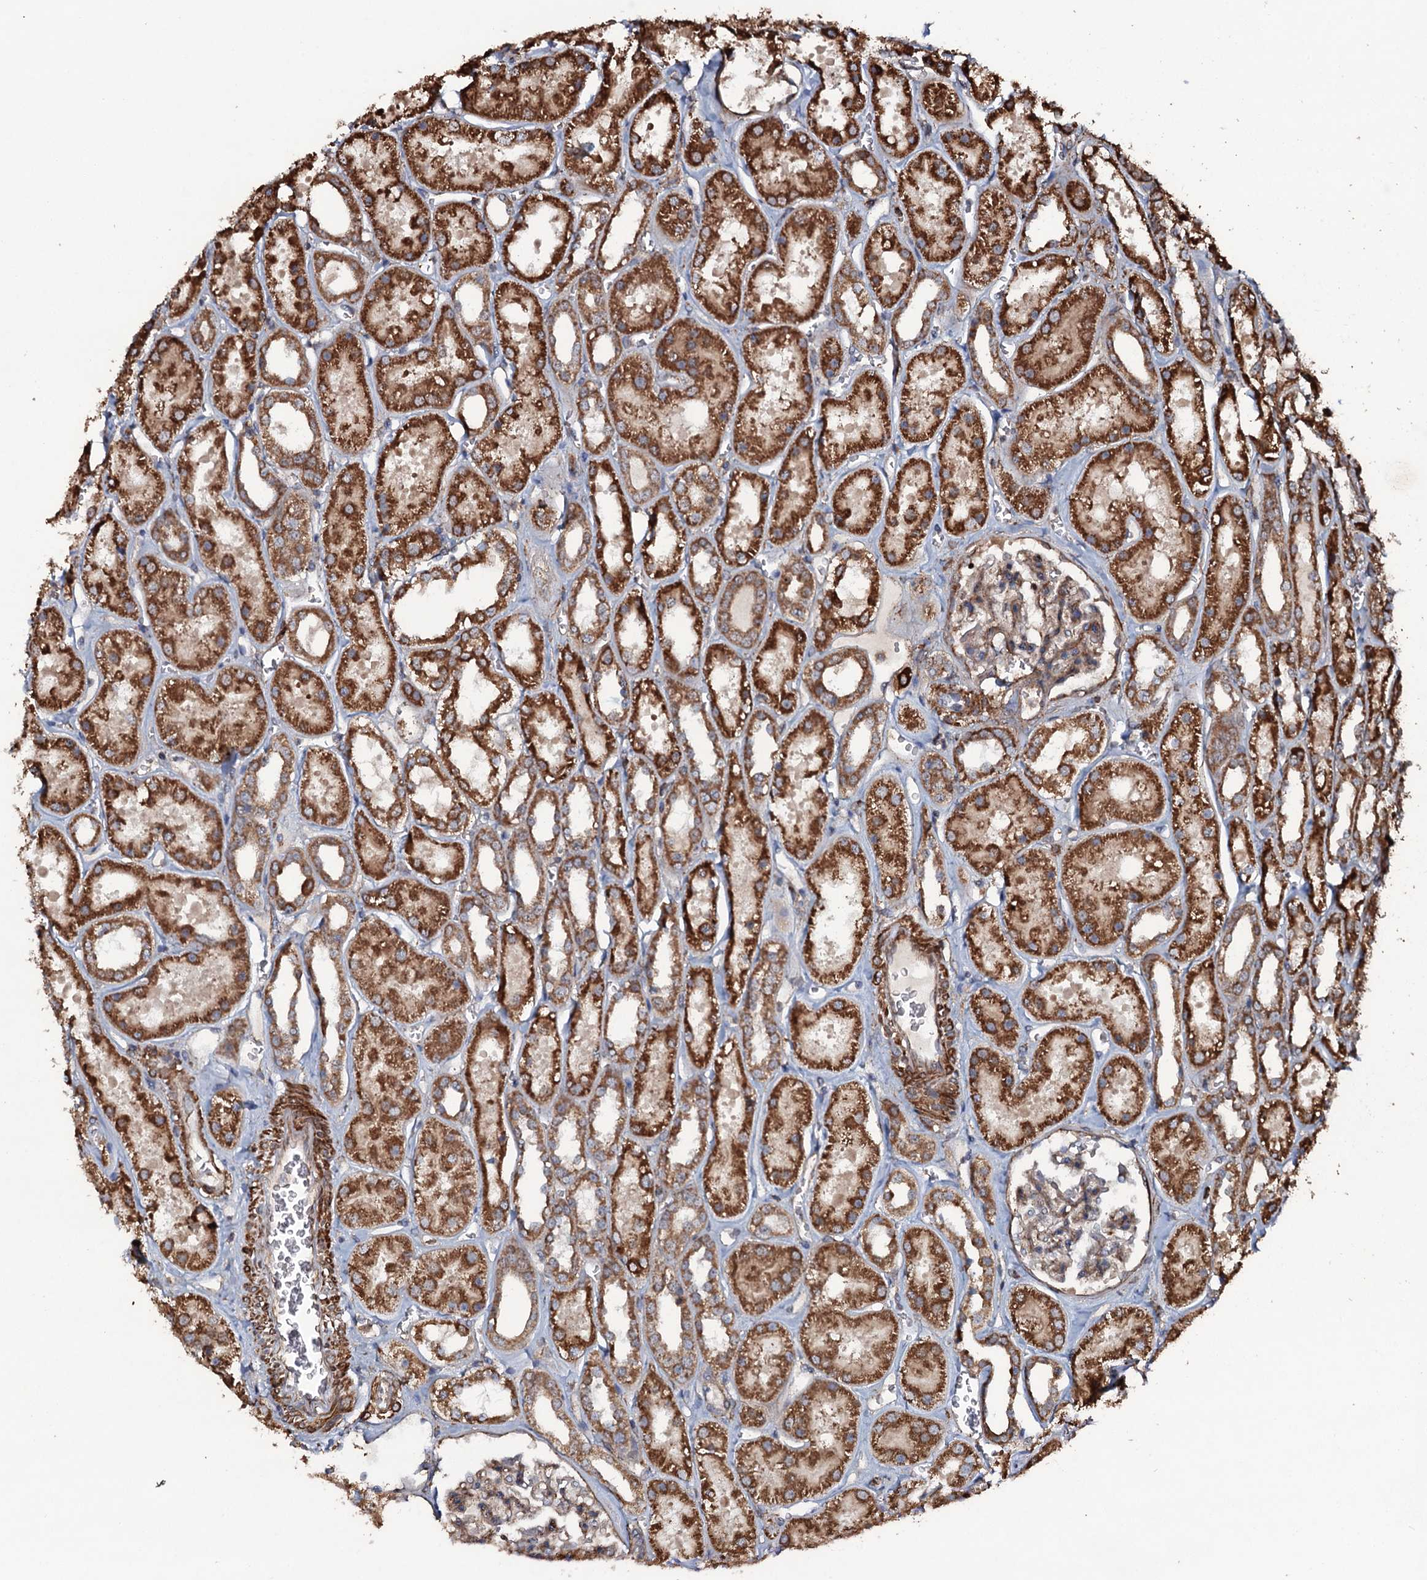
{"staining": {"intensity": "moderate", "quantity": "25%-75%", "location": "cytoplasmic/membranous"}, "tissue": "kidney", "cell_type": "Cells in glomeruli", "image_type": "normal", "snomed": [{"axis": "morphology", "description": "Normal tissue, NOS"}, {"axis": "topography", "description": "Kidney"}], "caption": "Kidney stained with a brown dye displays moderate cytoplasmic/membranous positive staining in about 25%-75% of cells in glomeruli.", "gene": "VWA8", "patient": {"sex": "female", "age": 41}}